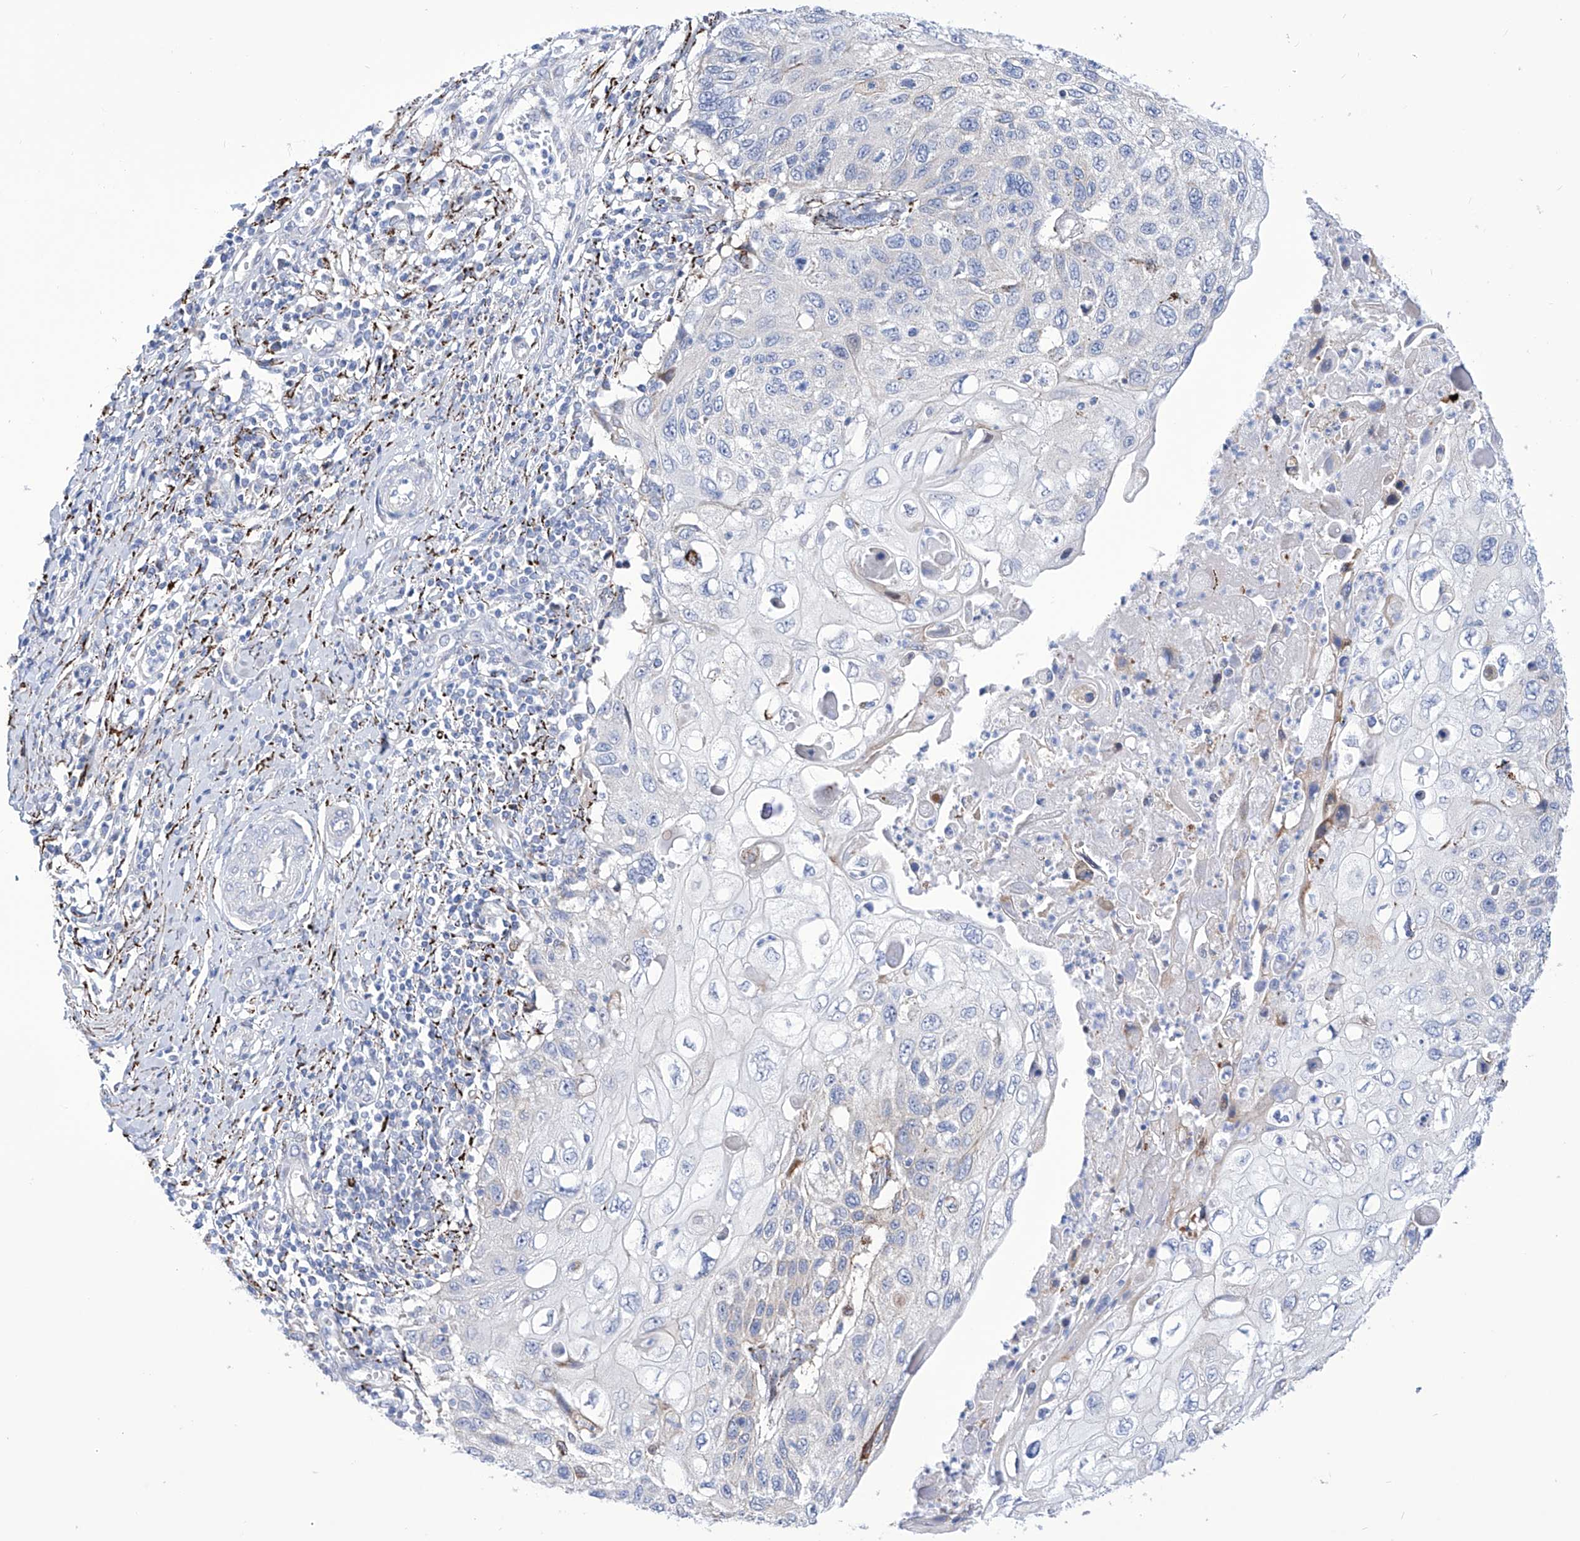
{"staining": {"intensity": "negative", "quantity": "none", "location": "none"}, "tissue": "cervical cancer", "cell_type": "Tumor cells", "image_type": "cancer", "snomed": [{"axis": "morphology", "description": "Squamous cell carcinoma, NOS"}, {"axis": "topography", "description": "Cervix"}], "caption": "Cervical cancer (squamous cell carcinoma) stained for a protein using immunohistochemistry shows no expression tumor cells.", "gene": "C1orf87", "patient": {"sex": "female", "age": 70}}